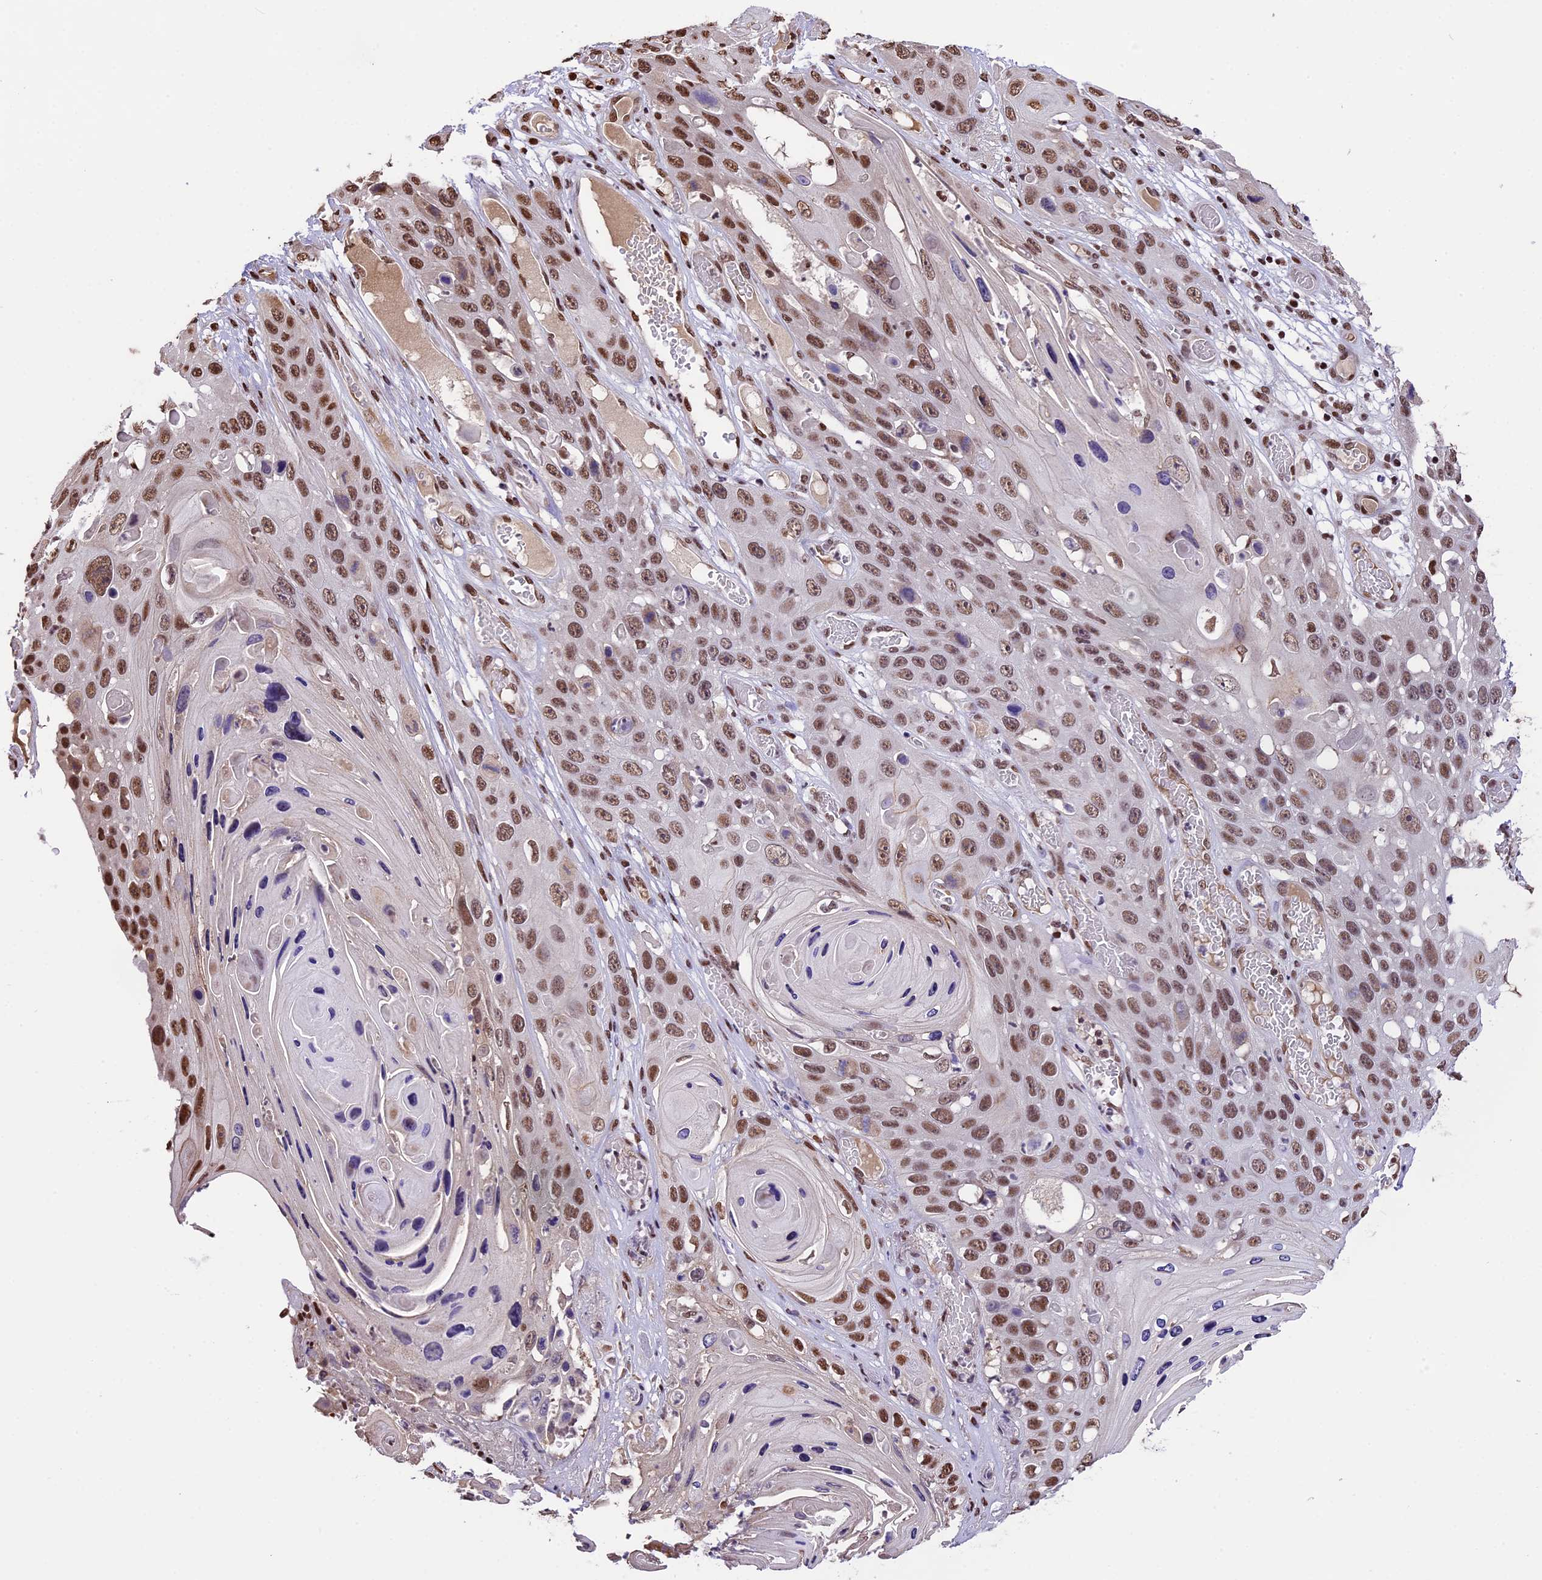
{"staining": {"intensity": "moderate", "quantity": ">75%", "location": "nuclear"}, "tissue": "skin cancer", "cell_type": "Tumor cells", "image_type": "cancer", "snomed": [{"axis": "morphology", "description": "Squamous cell carcinoma, NOS"}, {"axis": "topography", "description": "Skin"}], "caption": "High-power microscopy captured an immunohistochemistry histopathology image of skin cancer, revealing moderate nuclear positivity in about >75% of tumor cells.", "gene": "POLR3E", "patient": {"sex": "male", "age": 55}}